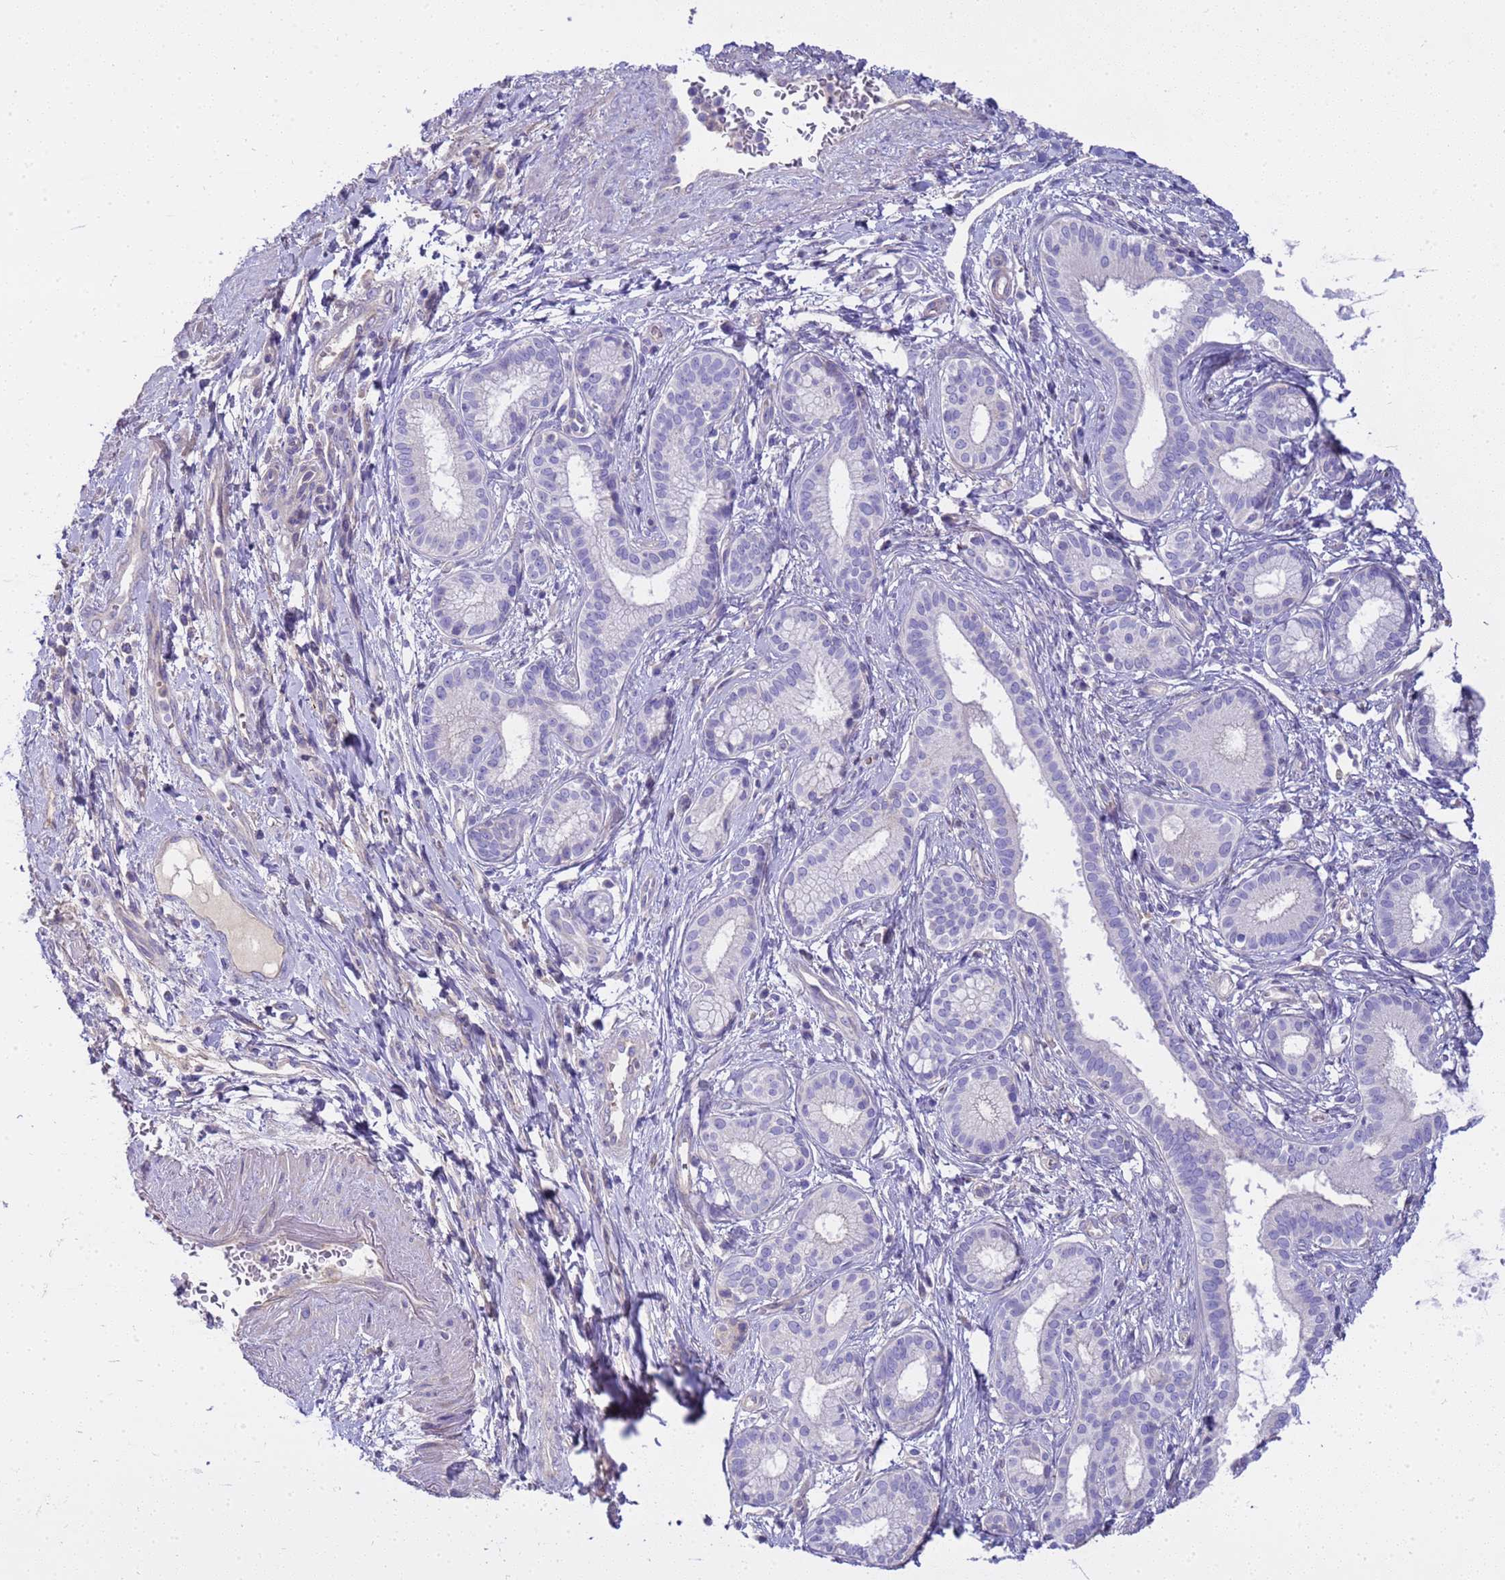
{"staining": {"intensity": "negative", "quantity": "none", "location": "none"}, "tissue": "pancreatic cancer", "cell_type": "Tumor cells", "image_type": "cancer", "snomed": [{"axis": "morphology", "description": "Adenocarcinoma, NOS"}, {"axis": "topography", "description": "Pancreas"}], "caption": "An image of human pancreatic cancer (adenocarcinoma) is negative for staining in tumor cells.", "gene": "RIPPLY2", "patient": {"sex": "male", "age": 72}}